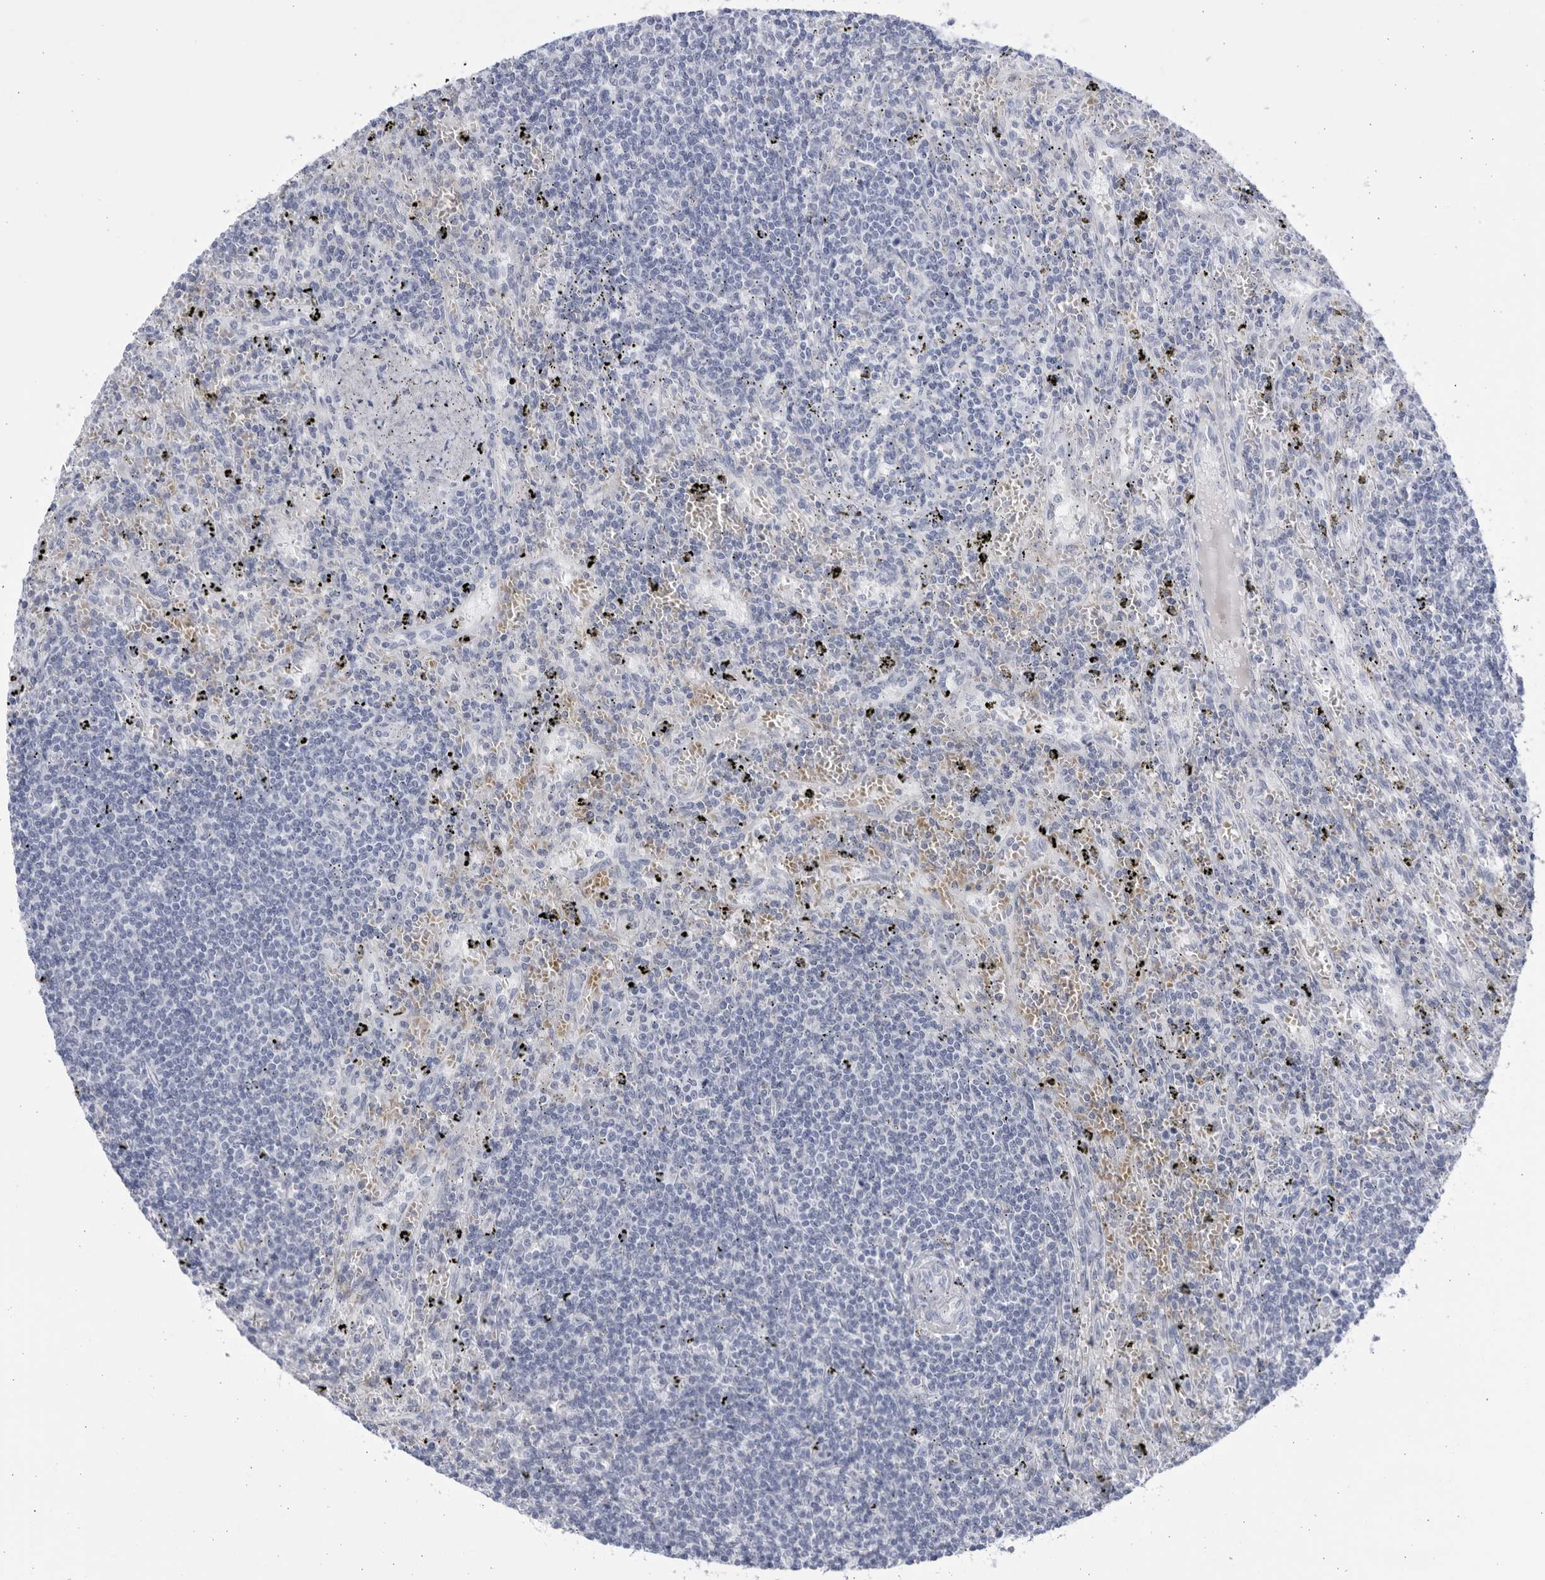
{"staining": {"intensity": "negative", "quantity": "none", "location": "none"}, "tissue": "lymphoma", "cell_type": "Tumor cells", "image_type": "cancer", "snomed": [{"axis": "morphology", "description": "Malignant lymphoma, non-Hodgkin's type, Low grade"}, {"axis": "topography", "description": "Spleen"}], "caption": "High power microscopy micrograph of an immunohistochemistry histopathology image of lymphoma, revealing no significant positivity in tumor cells. Brightfield microscopy of immunohistochemistry (IHC) stained with DAB (3,3'-diaminobenzidine) (brown) and hematoxylin (blue), captured at high magnification.", "gene": "CCDC181", "patient": {"sex": "male", "age": 76}}